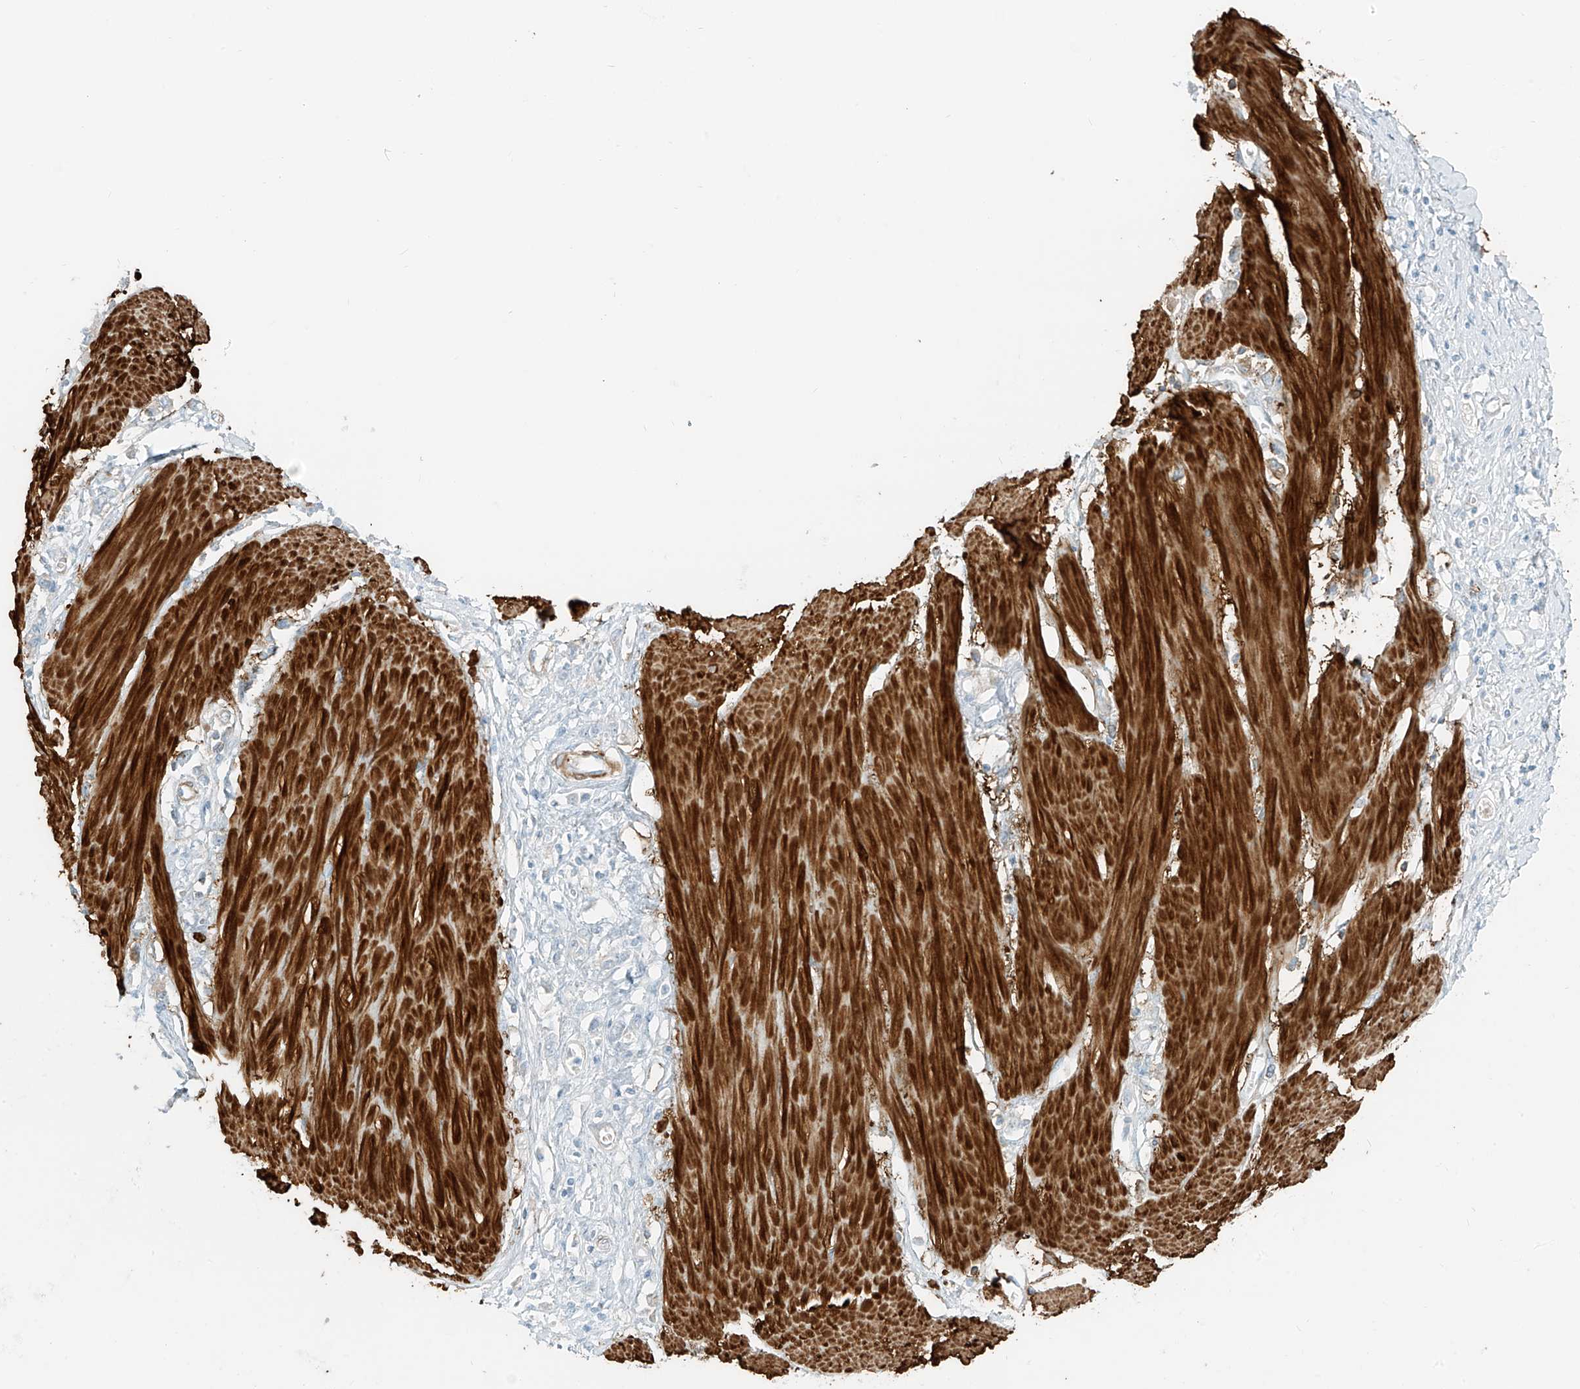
{"staining": {"intensity": "negative", "quantity": "none", "location": "none"}, "tissue": "stomach cancer", "cell_type": "Tumor cells", "image_type": "cancer", "snomed": [{"axis": "morphology", "description": "Adenocarcinoma, NOS"}, {"axis": "topography", "description": "Stomach"}], "caption": "Stomach cancer was stained to show a protein in brown. There is no significant staining in tumor cells.", "gene": "SMCP", "patient": {"sex": "female", "age": 76}}